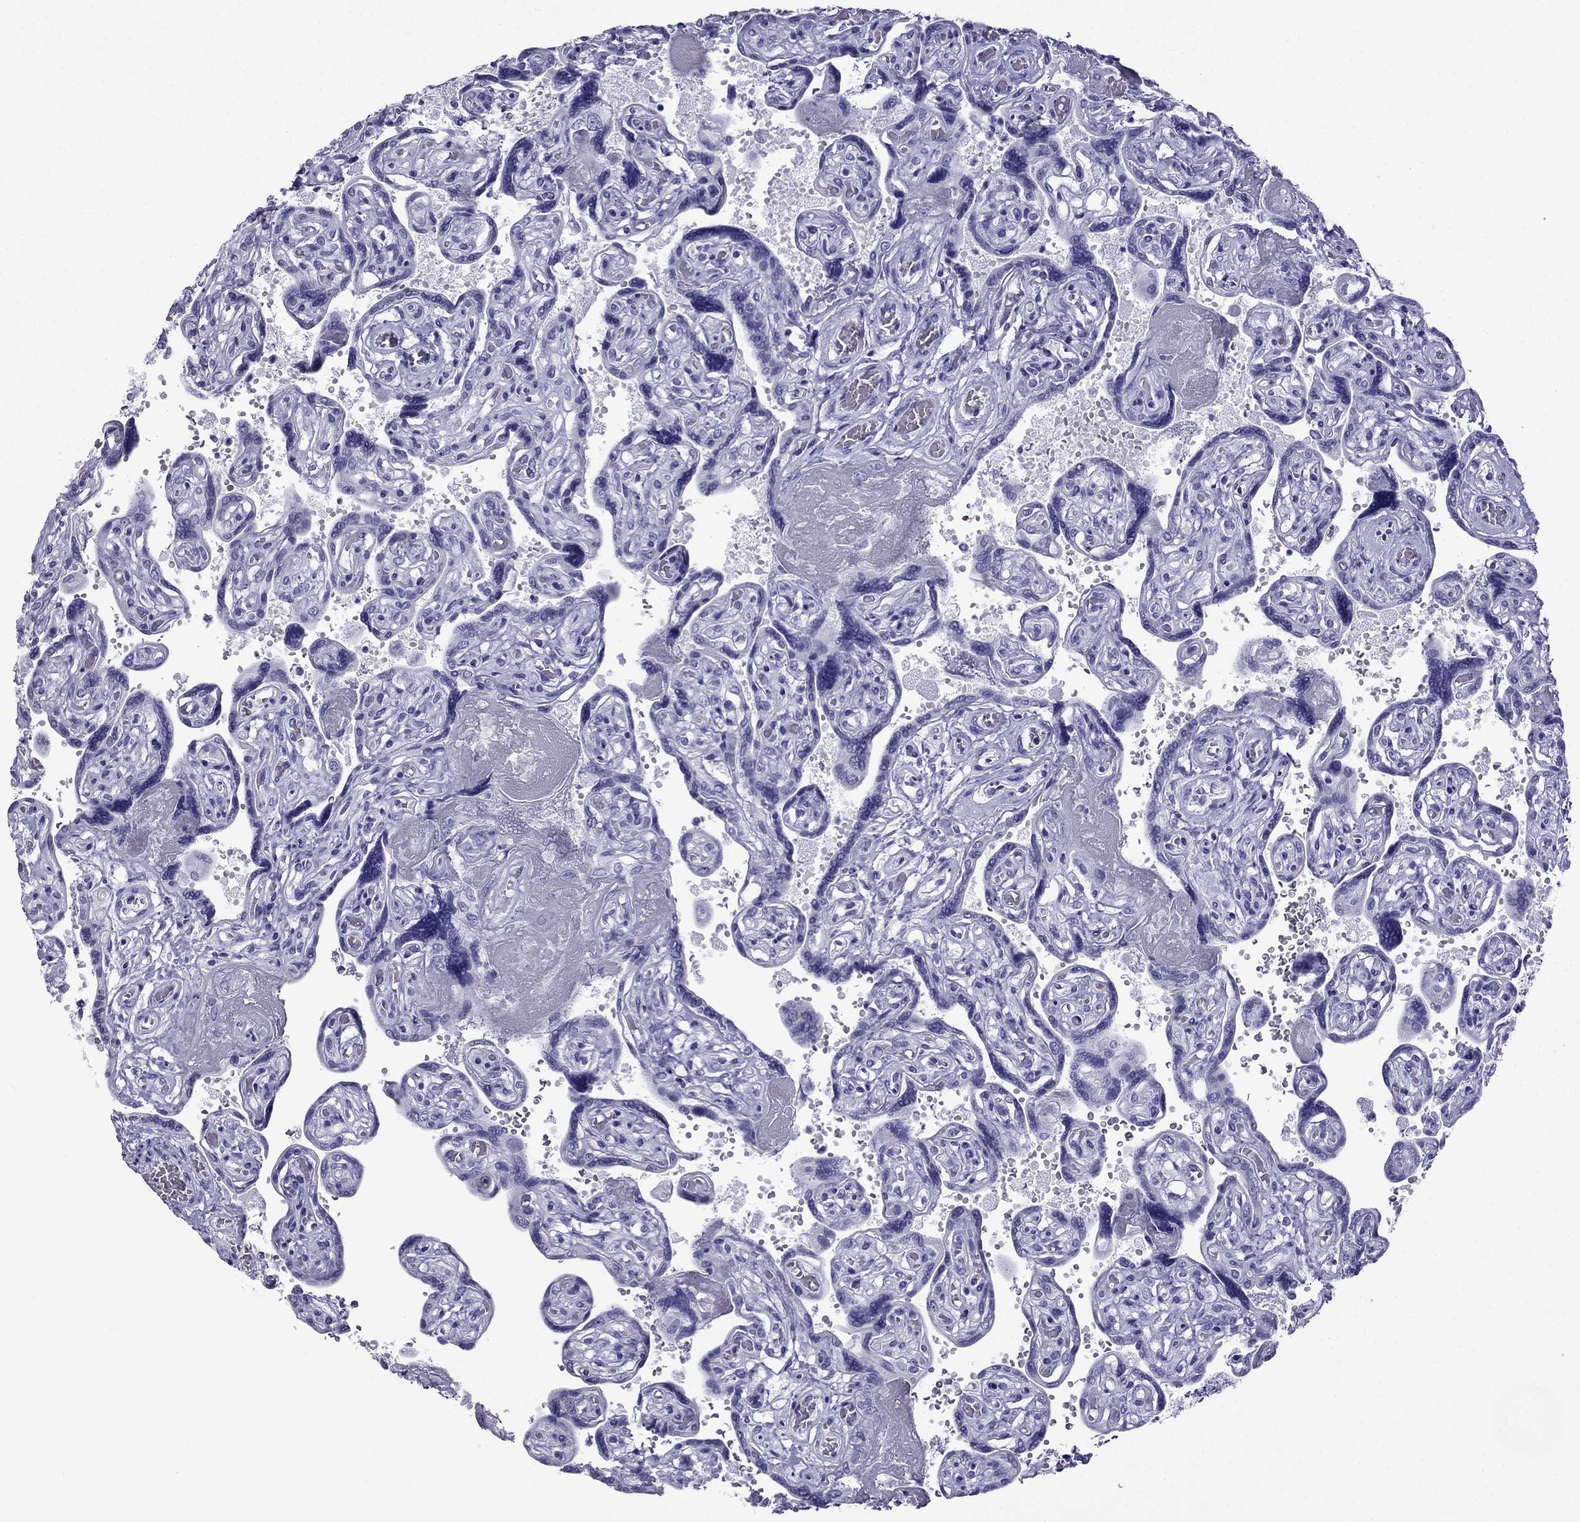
{"staining": {"intensity": "negative", "quantity": "none", "location": "none"}, "tissue": "placenta", "cell_type": "Decidual cells", "image_type": "normal", "snomed": [{"axis": "morphology", "description": "Normal tissue, NOS"}, {"axis": "topography", "description": "Placenta"}], "caption": "An IHC image of benign placenta is shown. There is no staining in decidual cells of placenta. The staining is performed using DAB brown chromogen with nuclei counter-stained in using hematoxylin.", "gene": "TFF3", "patient": {"sex": "female", "age": 32}}